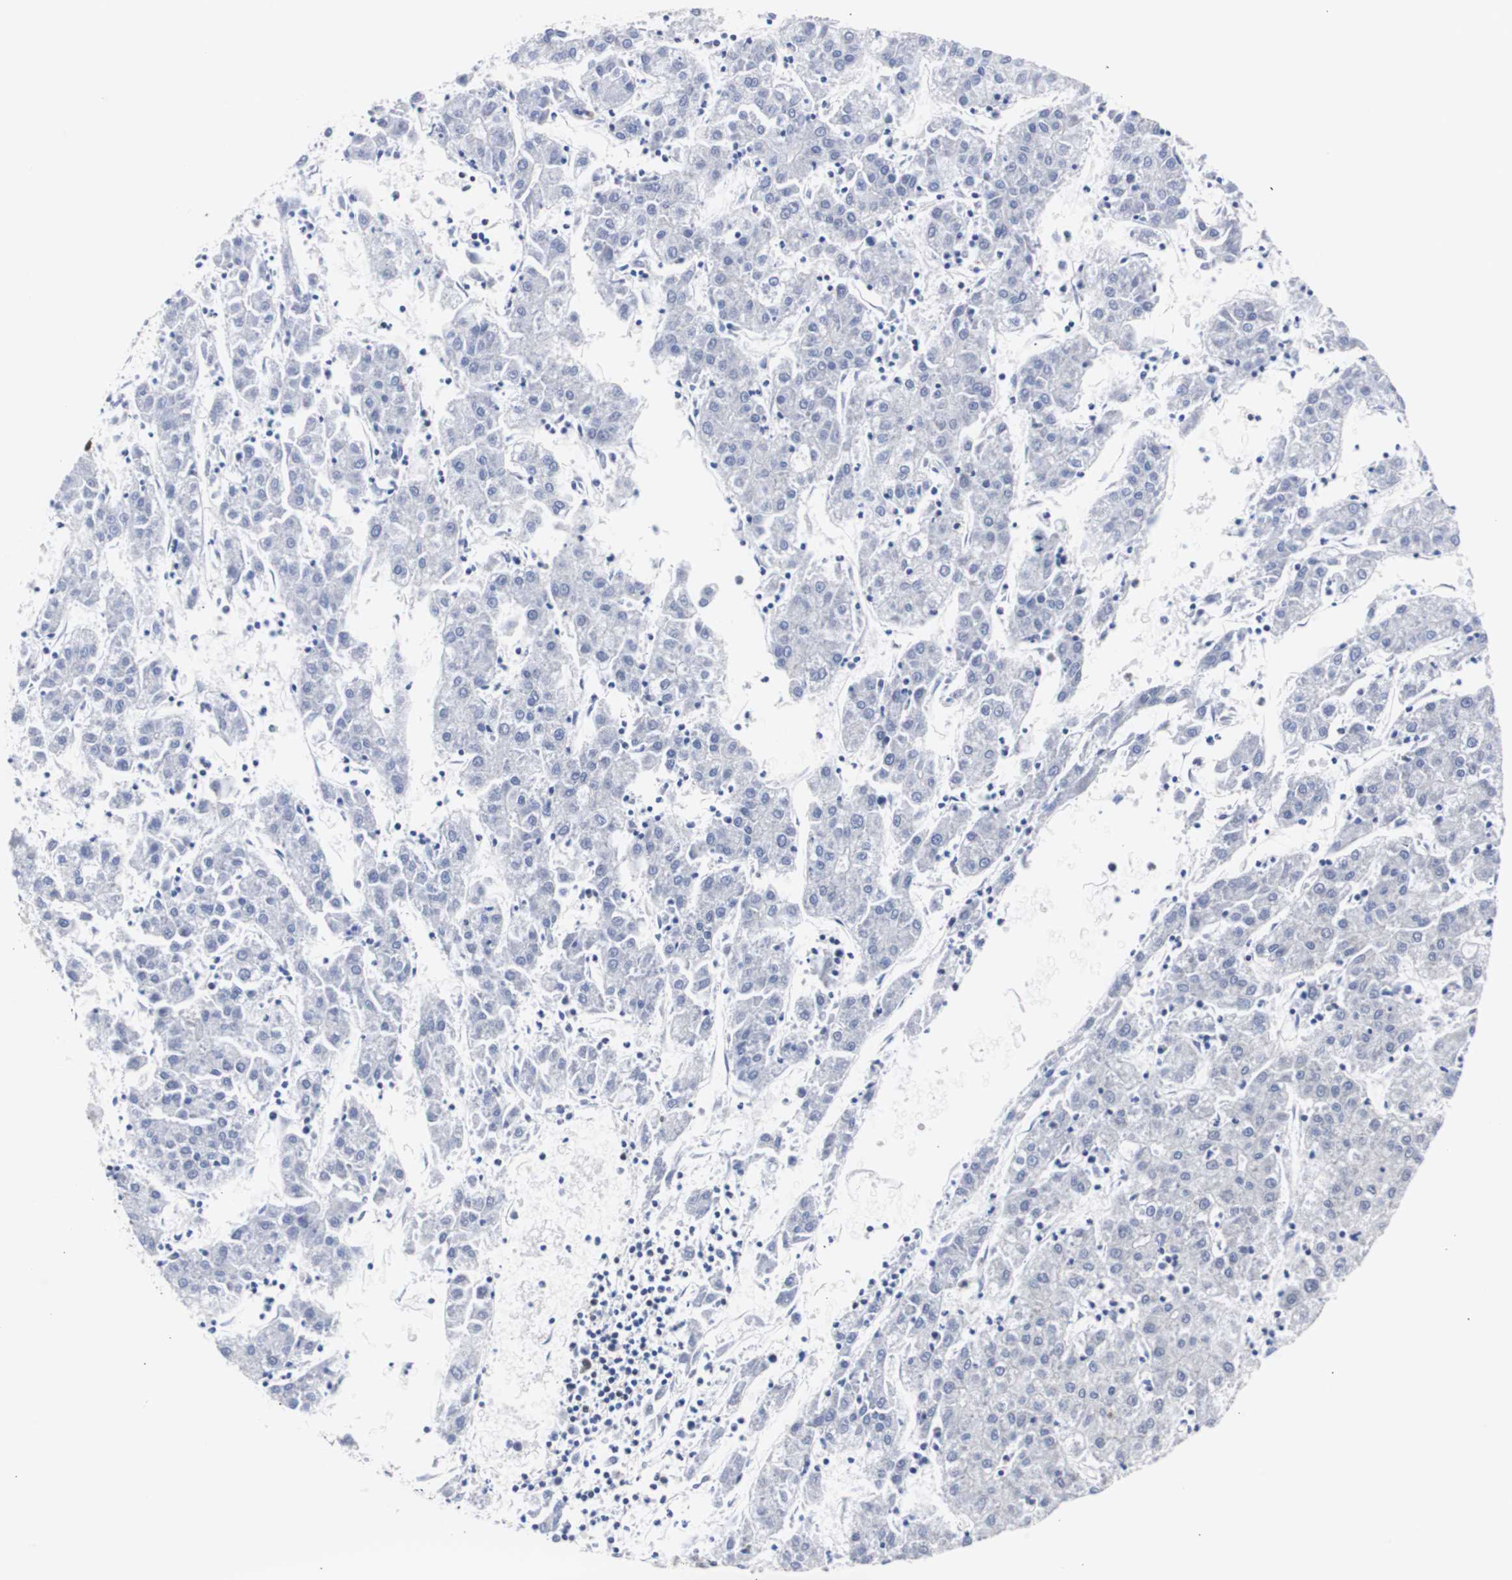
{"staining": {"intensity": "negative", "quantity": "none", "location": "none"}, "tissue": "liver cancer", "cell_type": "Tumor cells", "image_type": "cancer", "snomed": [{"axis": "morphology", "description": "Carcinoma, Hepatocellular, NOS"}, {"axis": "topography", "description": "Liver"}], "caption": "The histopathology image demonstrates no significant staining in tumor cells of liver hepatocellular carcinoma.", "gene": "HNRNPH2", "patient": {"sex": "male", "age": 72}}